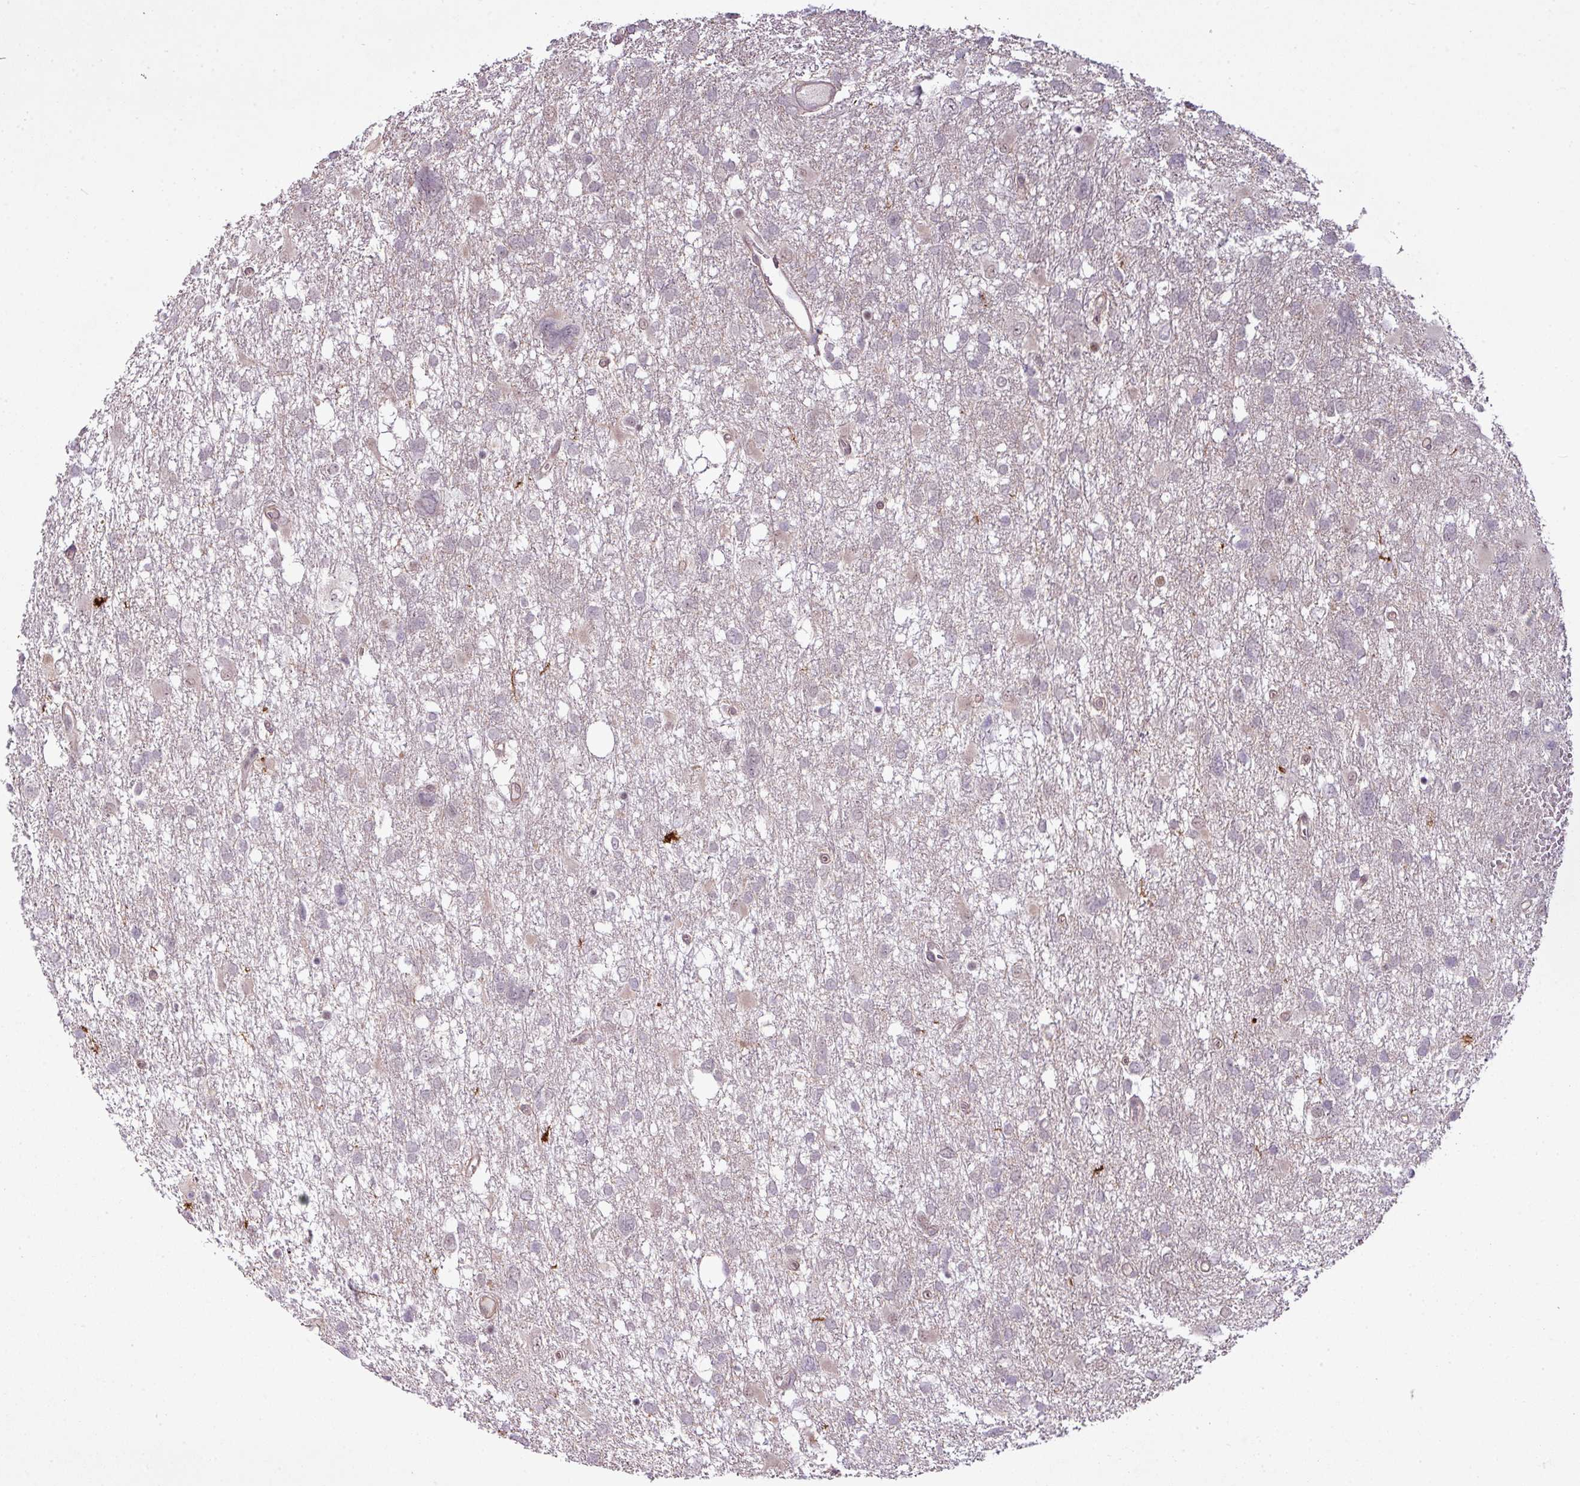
{"staining": {"intensity": "negative", "quantity": "none", "location": "none"}, "tissue": "glioma", "cell_type": "Tumor cells", "image_type": "cancer", "snomed": [{"axis": "morphology", "description": "Glioma, malignant, High grade"}, {"axis": "topography", "description": "Brain"}], "caption": "Immunohistochemistry histopathology image of neoplastic tissue: human malignant glioma (high-grade) stained with DAB exhibits no significant protein staining in tumor cells.", "gene": "ZC2HC1C", "patient": {"sex": "male", "age": 61}}